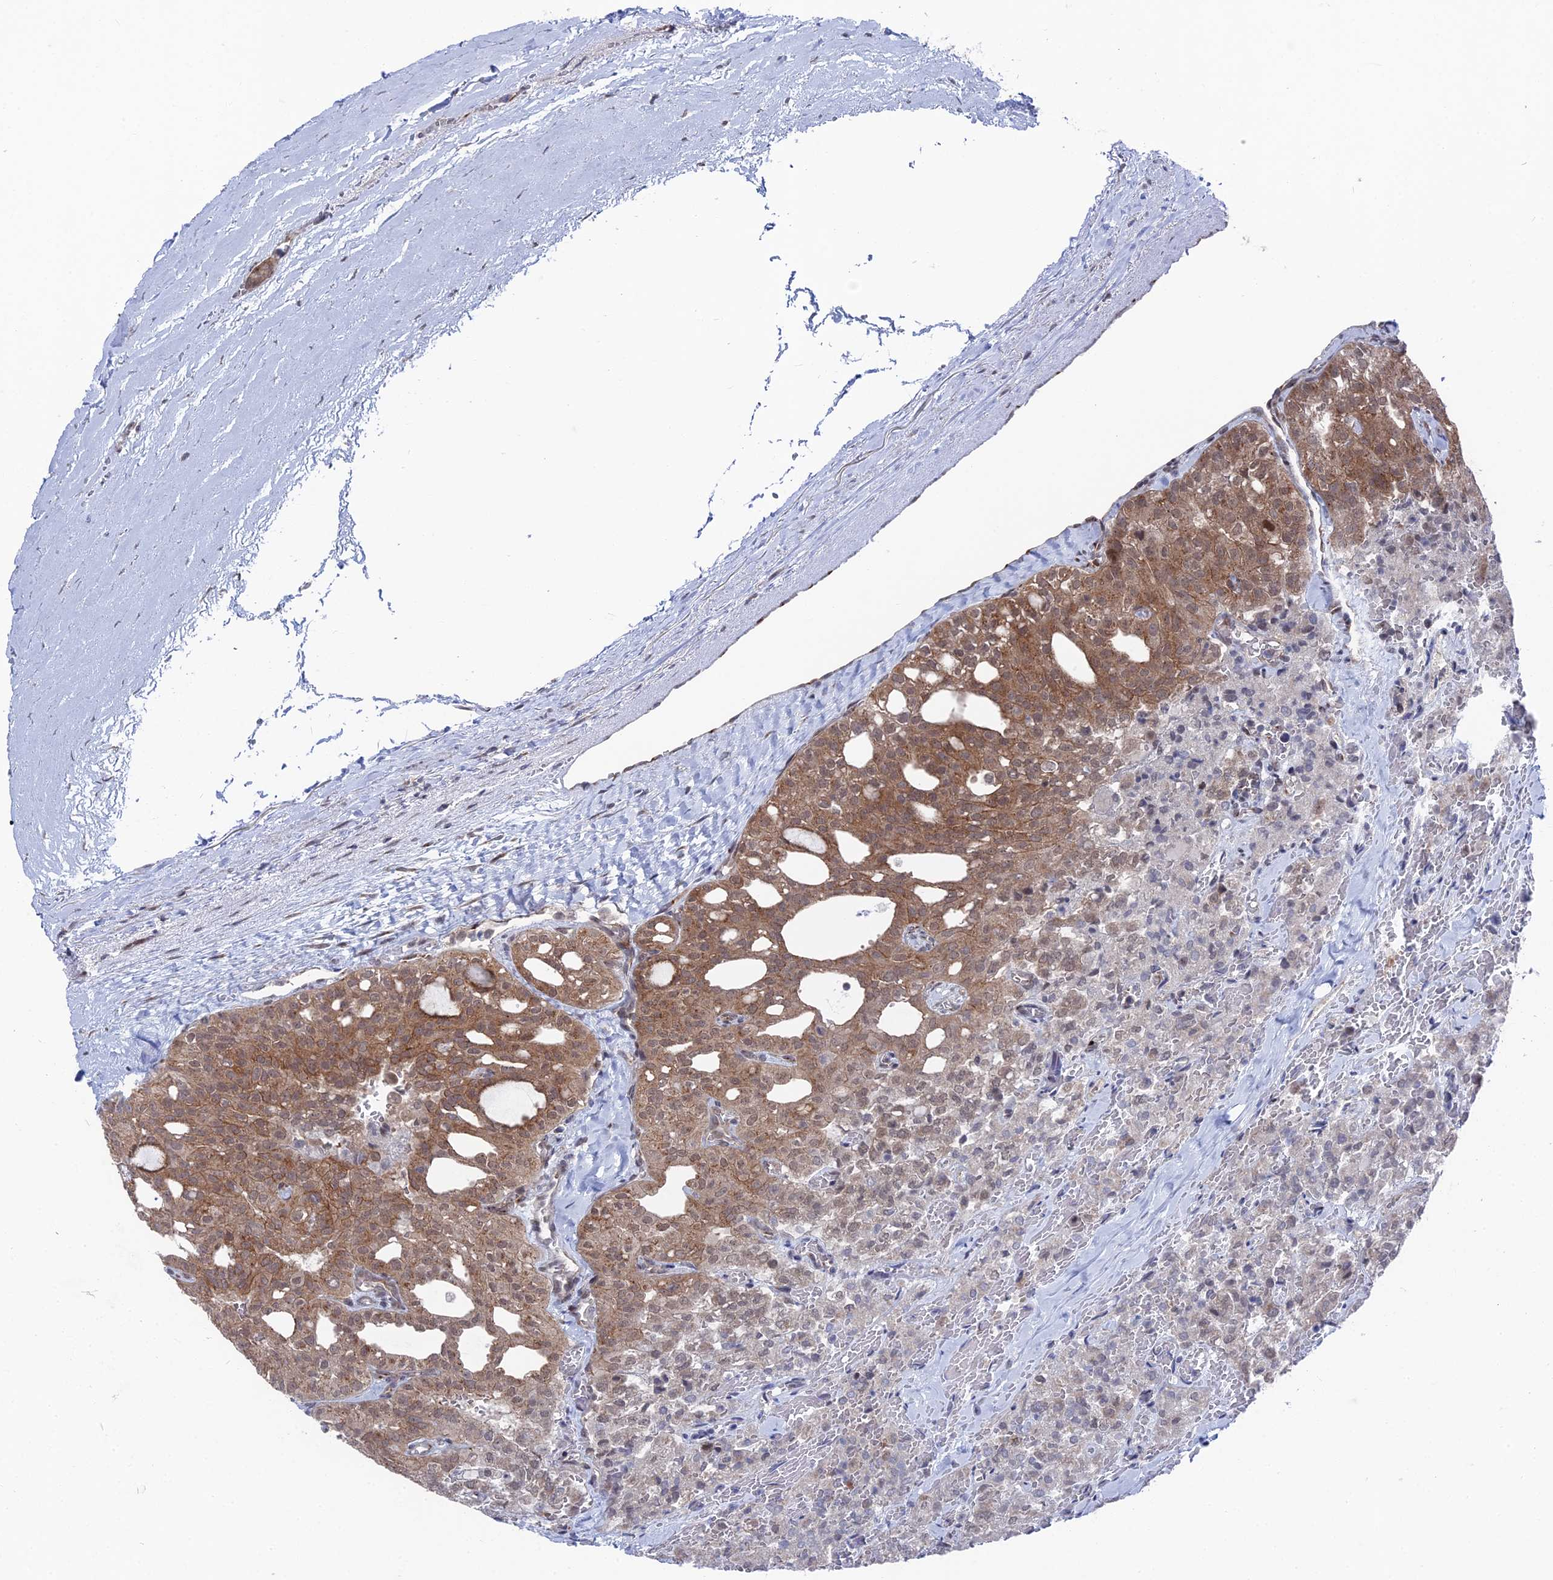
{"staining": {"intensity": "moderate", "quantity": "25%-75%", "location": "cytoplasmic/membranous,nuclear"}, "tissue": "thyroid cancer", "cell_type": "Tumor cells", "image_type": "cancer", "snomed": [{"axis": "morphology", "description": "Follicular adenoma carcinoma, NOS"}, {"axis": "topography", "description": "Thyroid gland"}], "caption": "This is an image of IHC staining of thyroid cancer, which shows moderate staining in the cytoplasmic/membranous and nuclear of tumor cells.", "gene": "FHIP2A", "patient": {"sex": "male", "age": 75}}